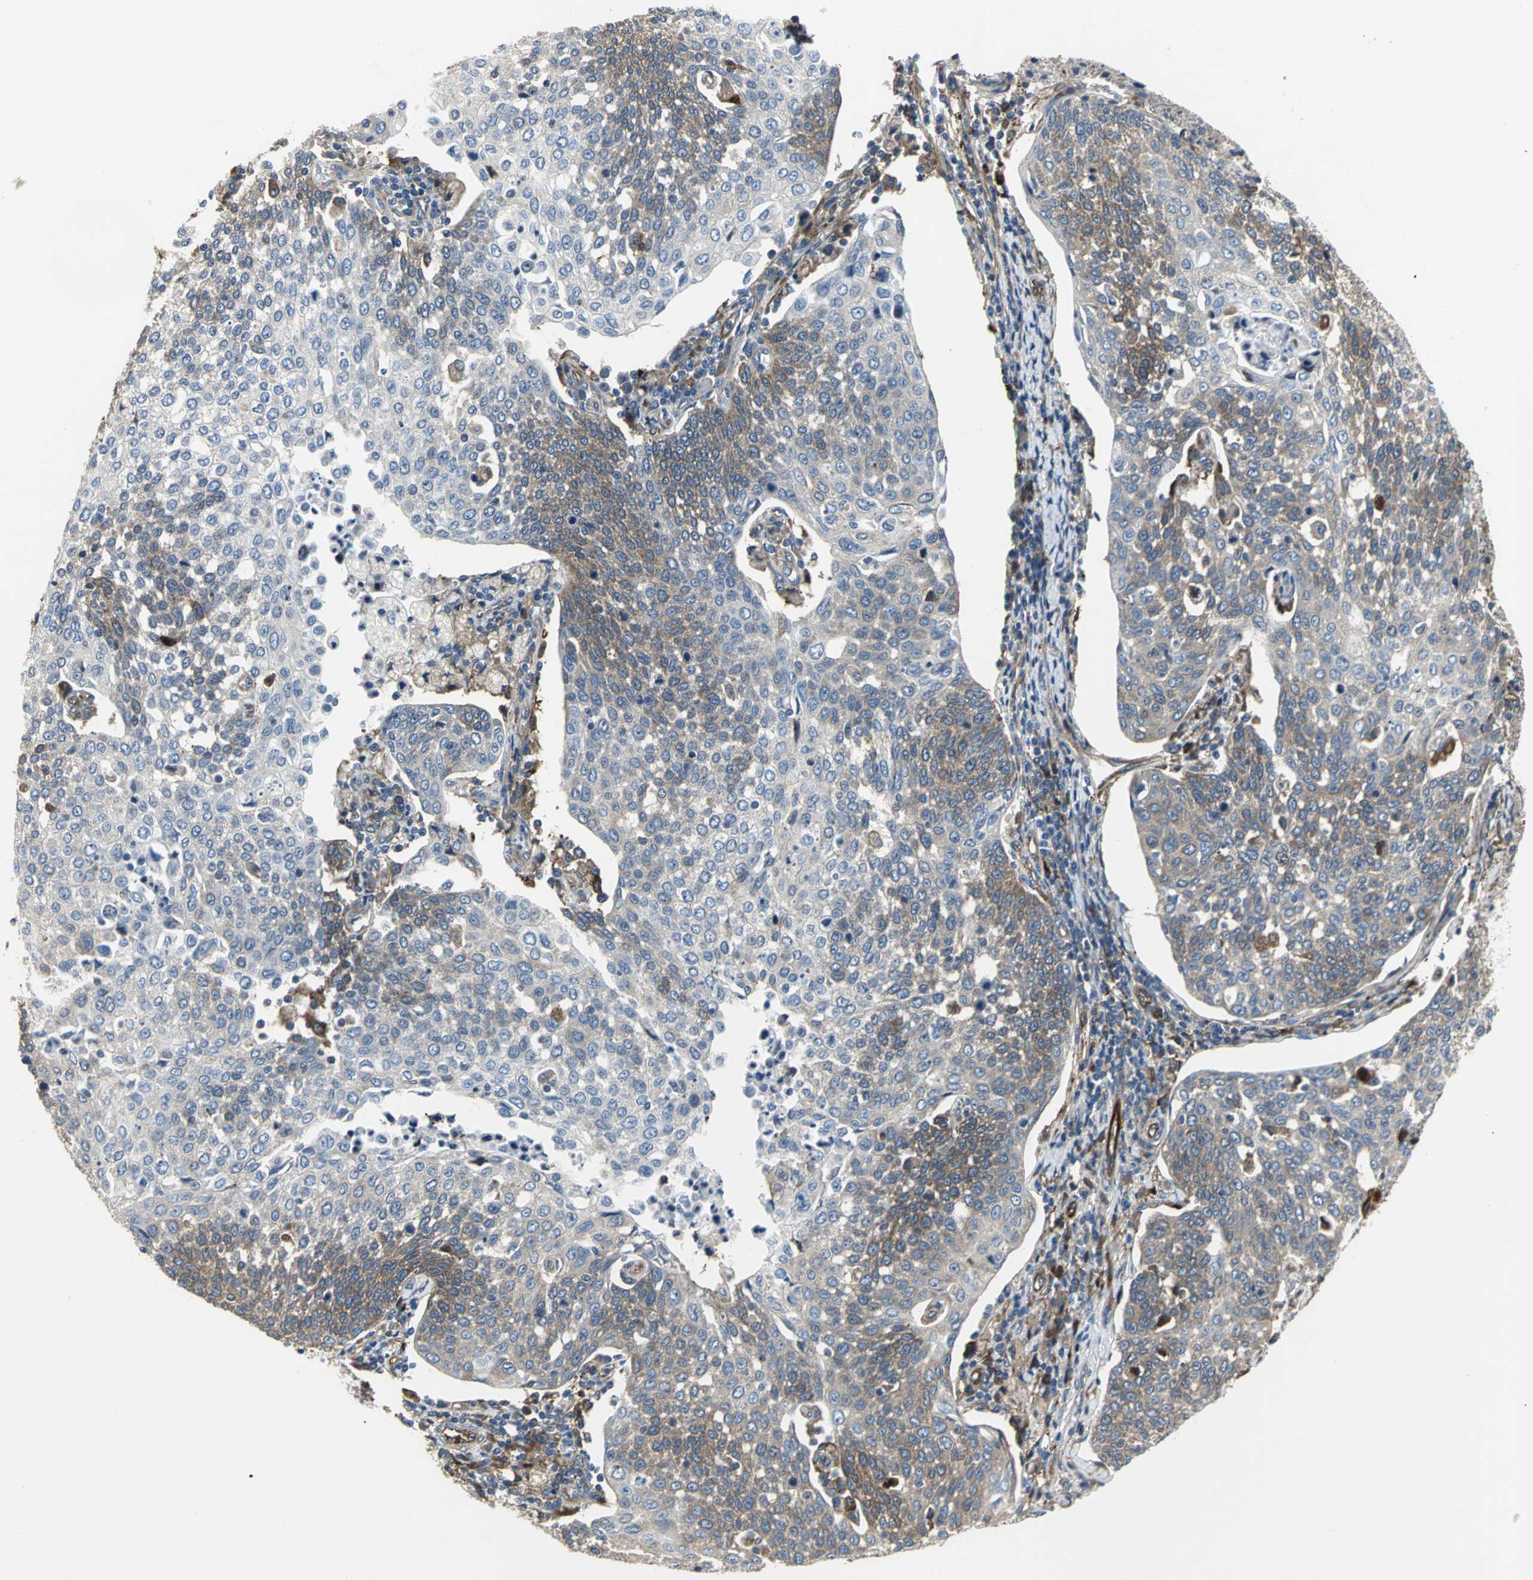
{"staining": {"intensity": "strong", "quantity": "25%-75%", "location": "cytoplasmic/membranous"}, "tissue": "cervical cancer", "cell_type": "Tumor cells", "image_type": "cancer", "snomed": [{"axis": "morphology", "description": "Squamous cell carcinoma, NOS"}, {"axis": "topography", "description": "Cervix"}], "caption": "High-power microscopy captured an immunohistochemistry photomicrograph of cervical cancer, revealing strong cytoplasmic/membranous positivity in about 25%-75% of tumor cells.", "gene": "CHRNB1", "patient": {"sex": "female", "age": 34}}